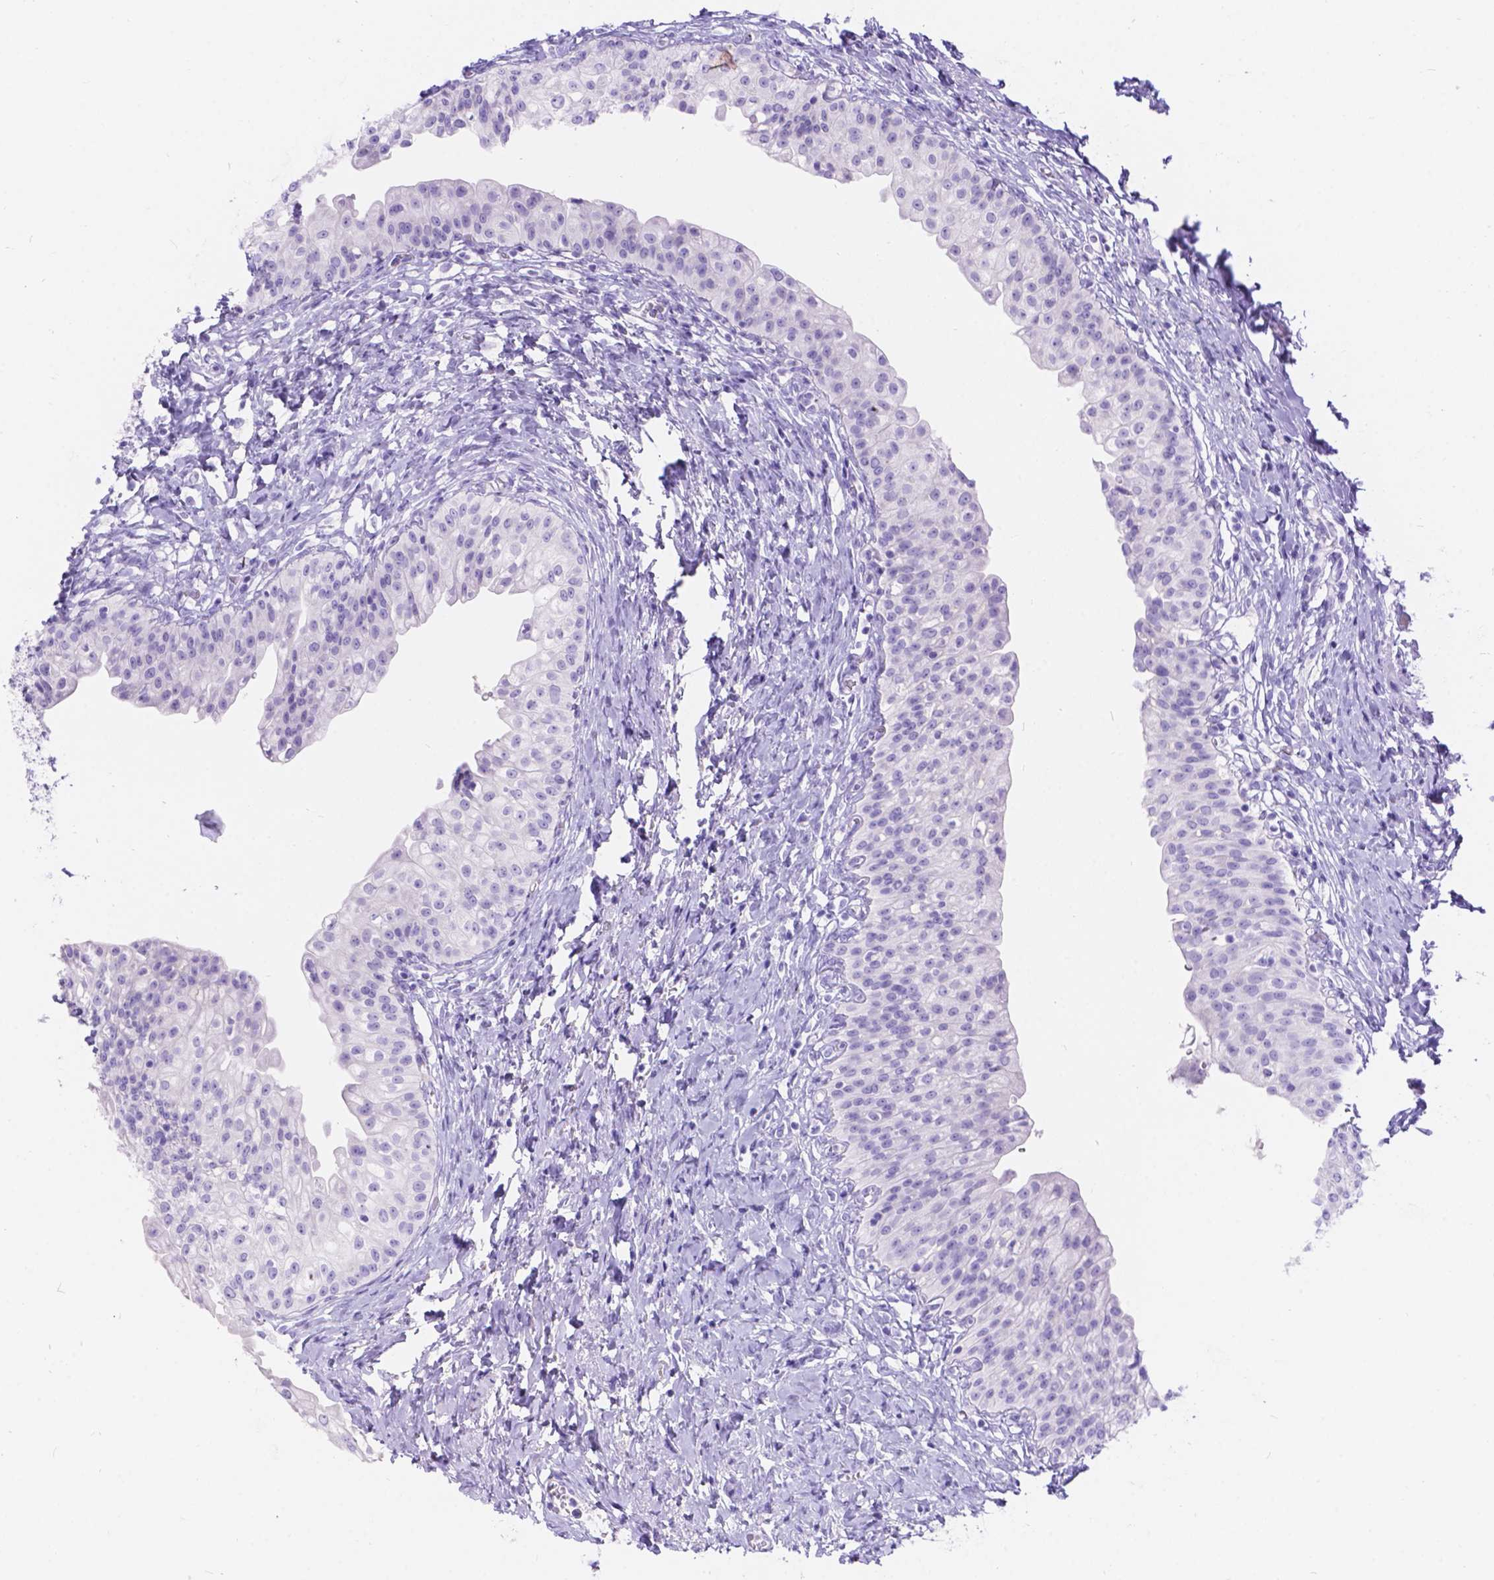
{"staining": {"intensity": "negative", "quantity": "none", "location": "none"}, "tissue": "urinary bladder", "cell_type": "Urothelial cells", "image_type": "normal", "snomed": [{"axis": "morphology", "description": "Normal tissue, NOS"}, {"axis": "topography", "description": "Urinary bladder"}], "caption": "This is an IHC photomicrograph of benign urinary bladder. There is no positivity in urothelial cells.", "gene": "KLHL10", "patient": {"sex": "male", "age": 76}}